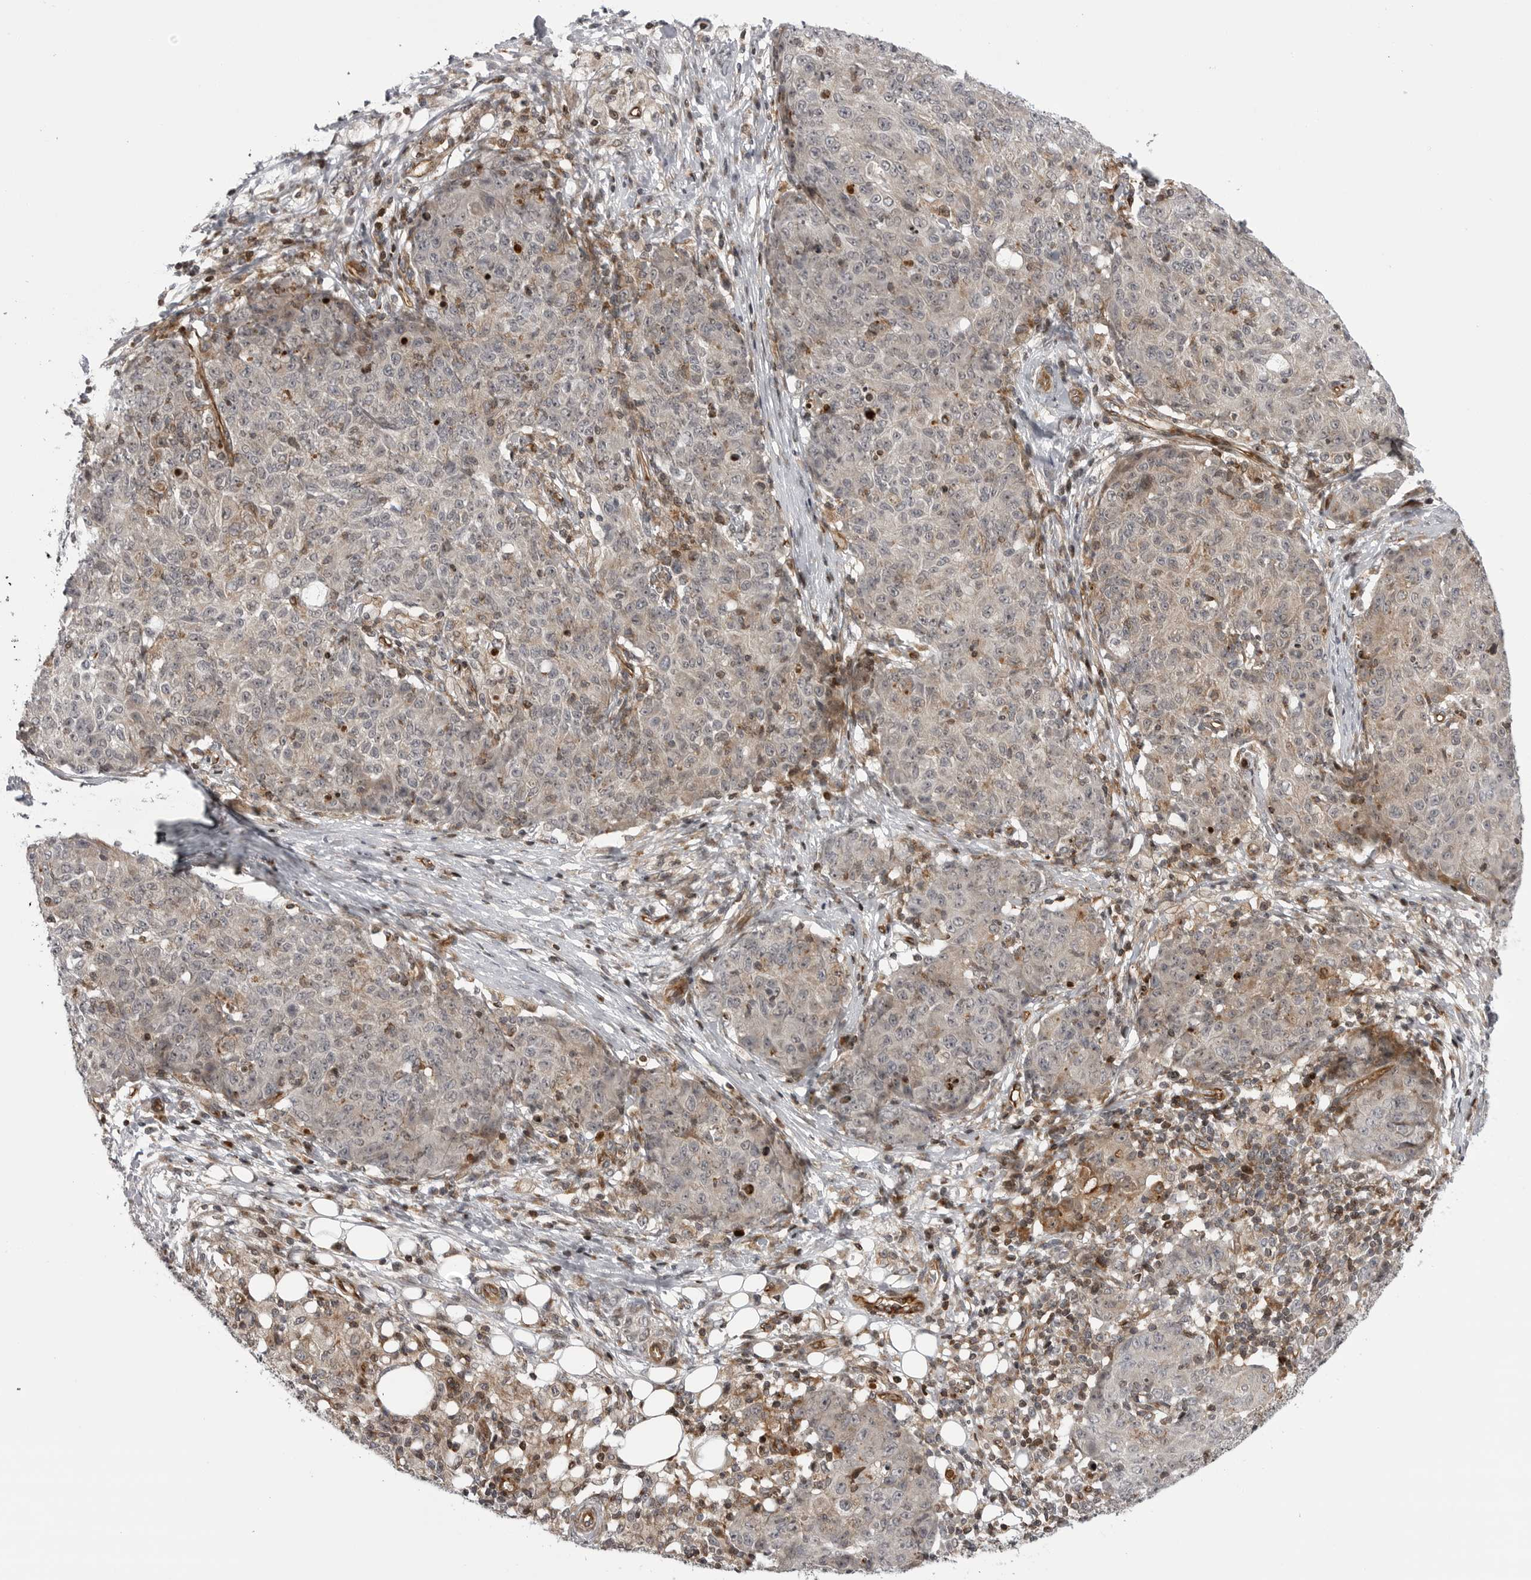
{"staining": {"intensity": "negative", "quantity": "none", "location": "none"}, "tissue": "ovarian cancer", "cell_type": "Tumor cells", "image_type": "cancer", "snomed": [{"axis": "morphology", "description": "Carcinoma, endometroid"}, {"axis": "topography", "description": "Ovary"}], "caption": "This photomicrograph is of ovarian cancer stained with immunohistochemistry (IHC) to label a protein in brown with the nuclei are counter-stained blue. There is no staining in tumor cells.", "gene": "ABL1", "patient": {"sex": "female", "age": 42}}